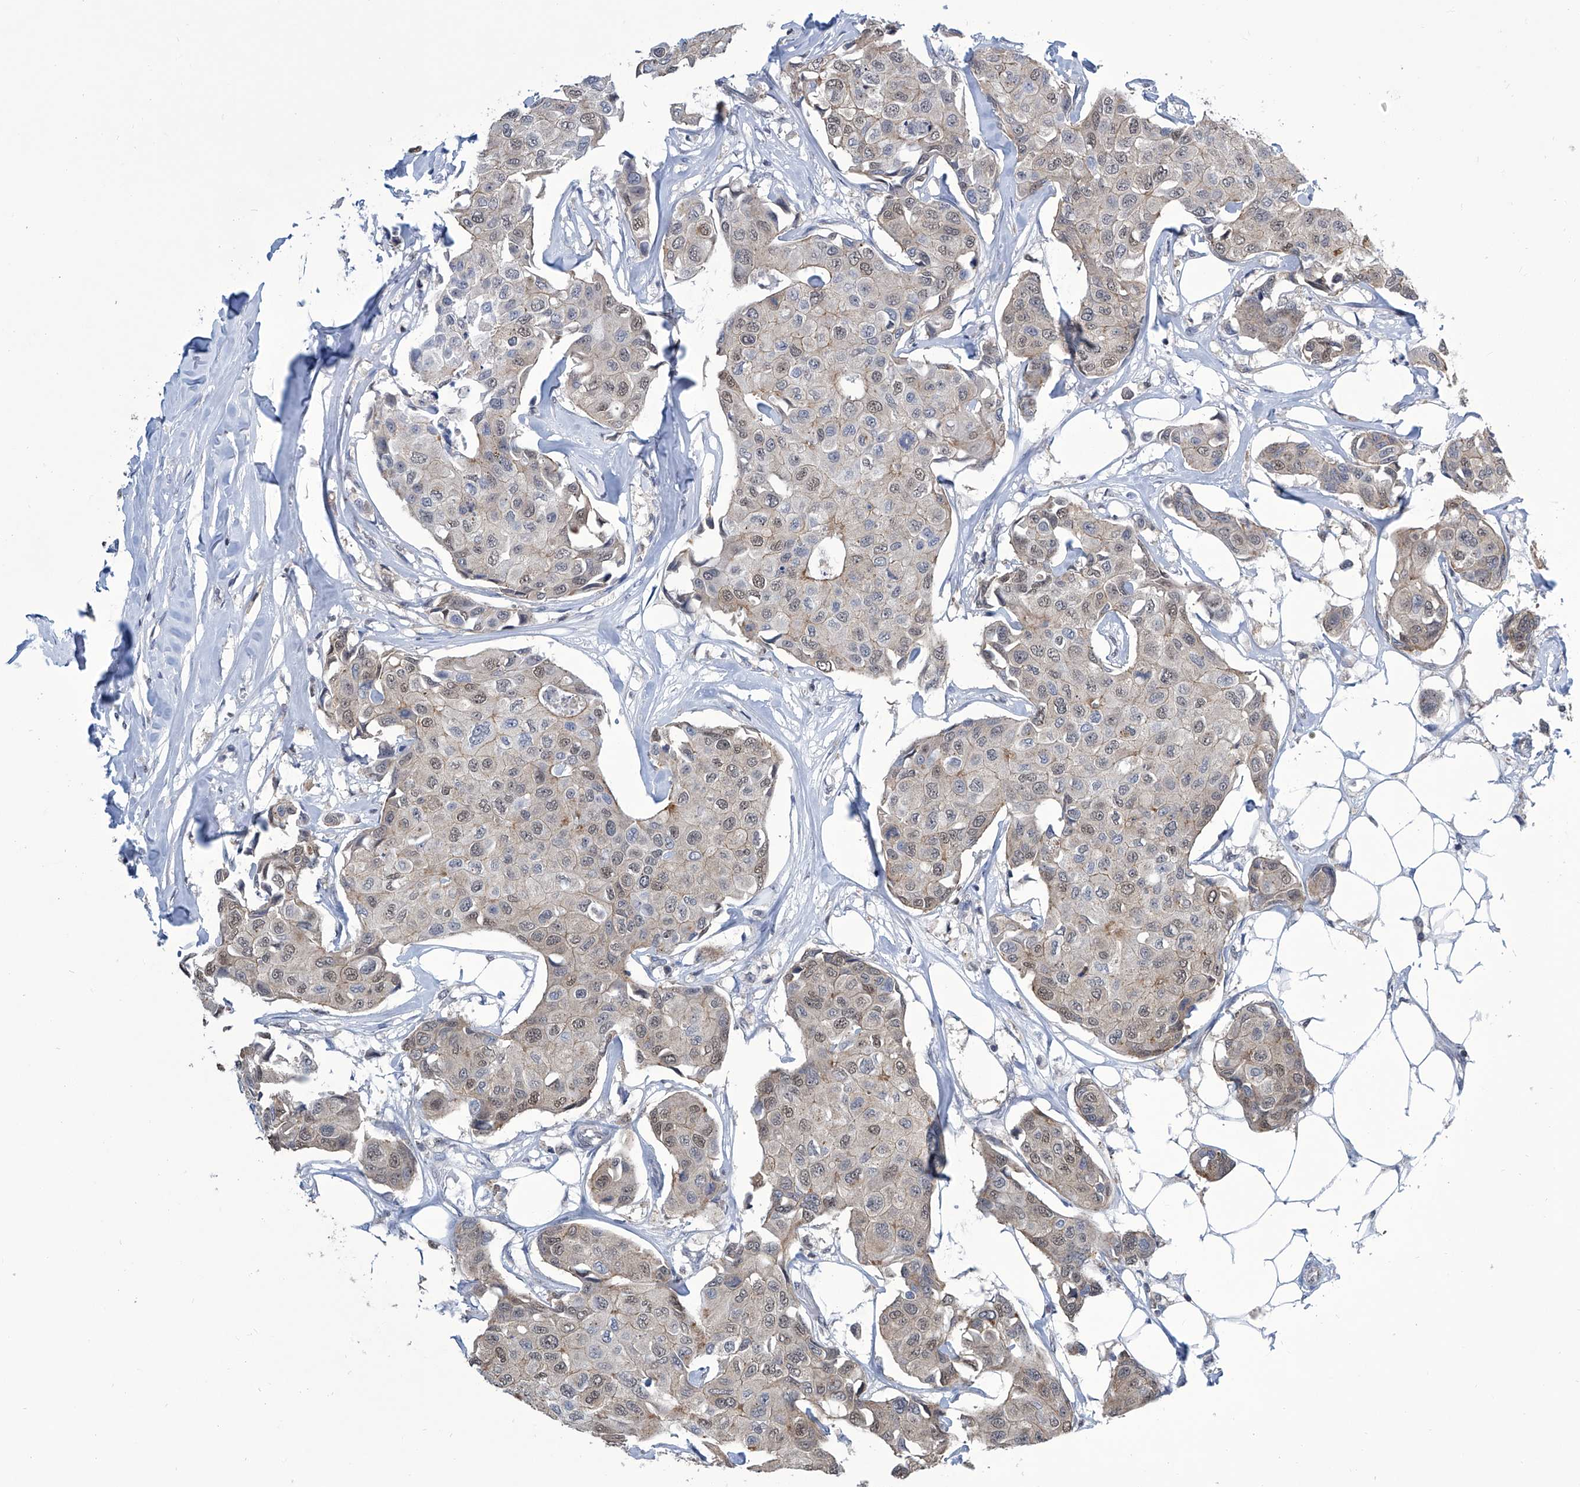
{"staining": {"intensity": "weak", "quantity": "25%-75%", "location": "nuclear"}, "tissue": "breast cancer", "cell_type": "Tumor cells", "image_type": "cancer", "snomed": [{"axis": "morphology", "description": "Duct carcinoma"}, {"axis": "topography", "description": "Breast"}], "caption": "An image showing weak nuclear staining in about 25%-75% of tumor cells in intraductal carcinoma (breast), as visualized by brown immunohistochemical staining.", "gene": "SREBF2", "patient": {"sex": "female", "age": 80}}